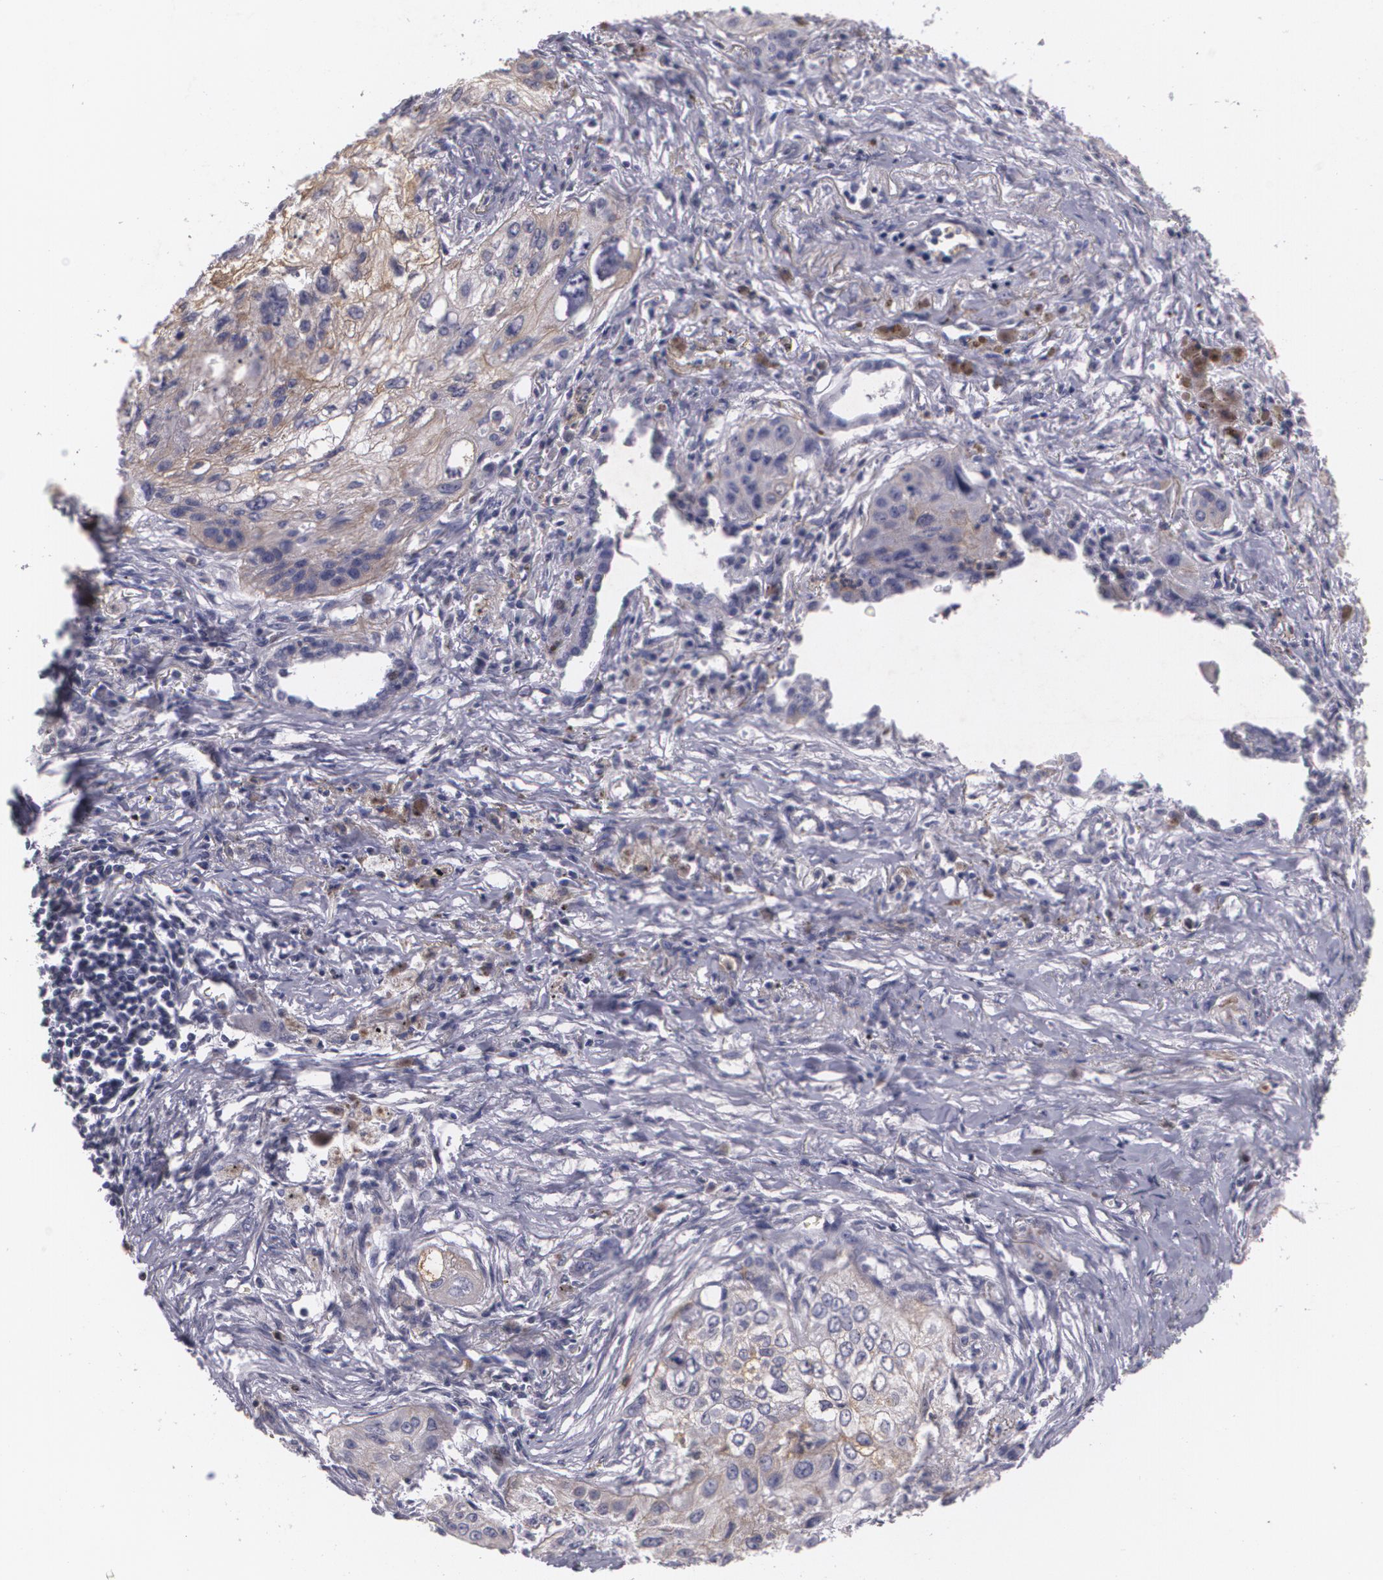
{"staining": {"intensity": "moderate", "quantity": ">75%", "location": "cytoplasmic/membranous"}, "tissue": "lung cancer", "cell_type": "Tumor cells", "image_type": "cancer", "snomed": [{"axis": "morphology", "description": "Squamous cell carcinoma, NOS"}, {"axis": "topography", "description": "Lung"}], "caption": "Human lung cancer stained with a protein marker exhibits moderate staining in tumor cells.", "gene": "KCNA4", "patient": {"sex": "male", "age": 71}}